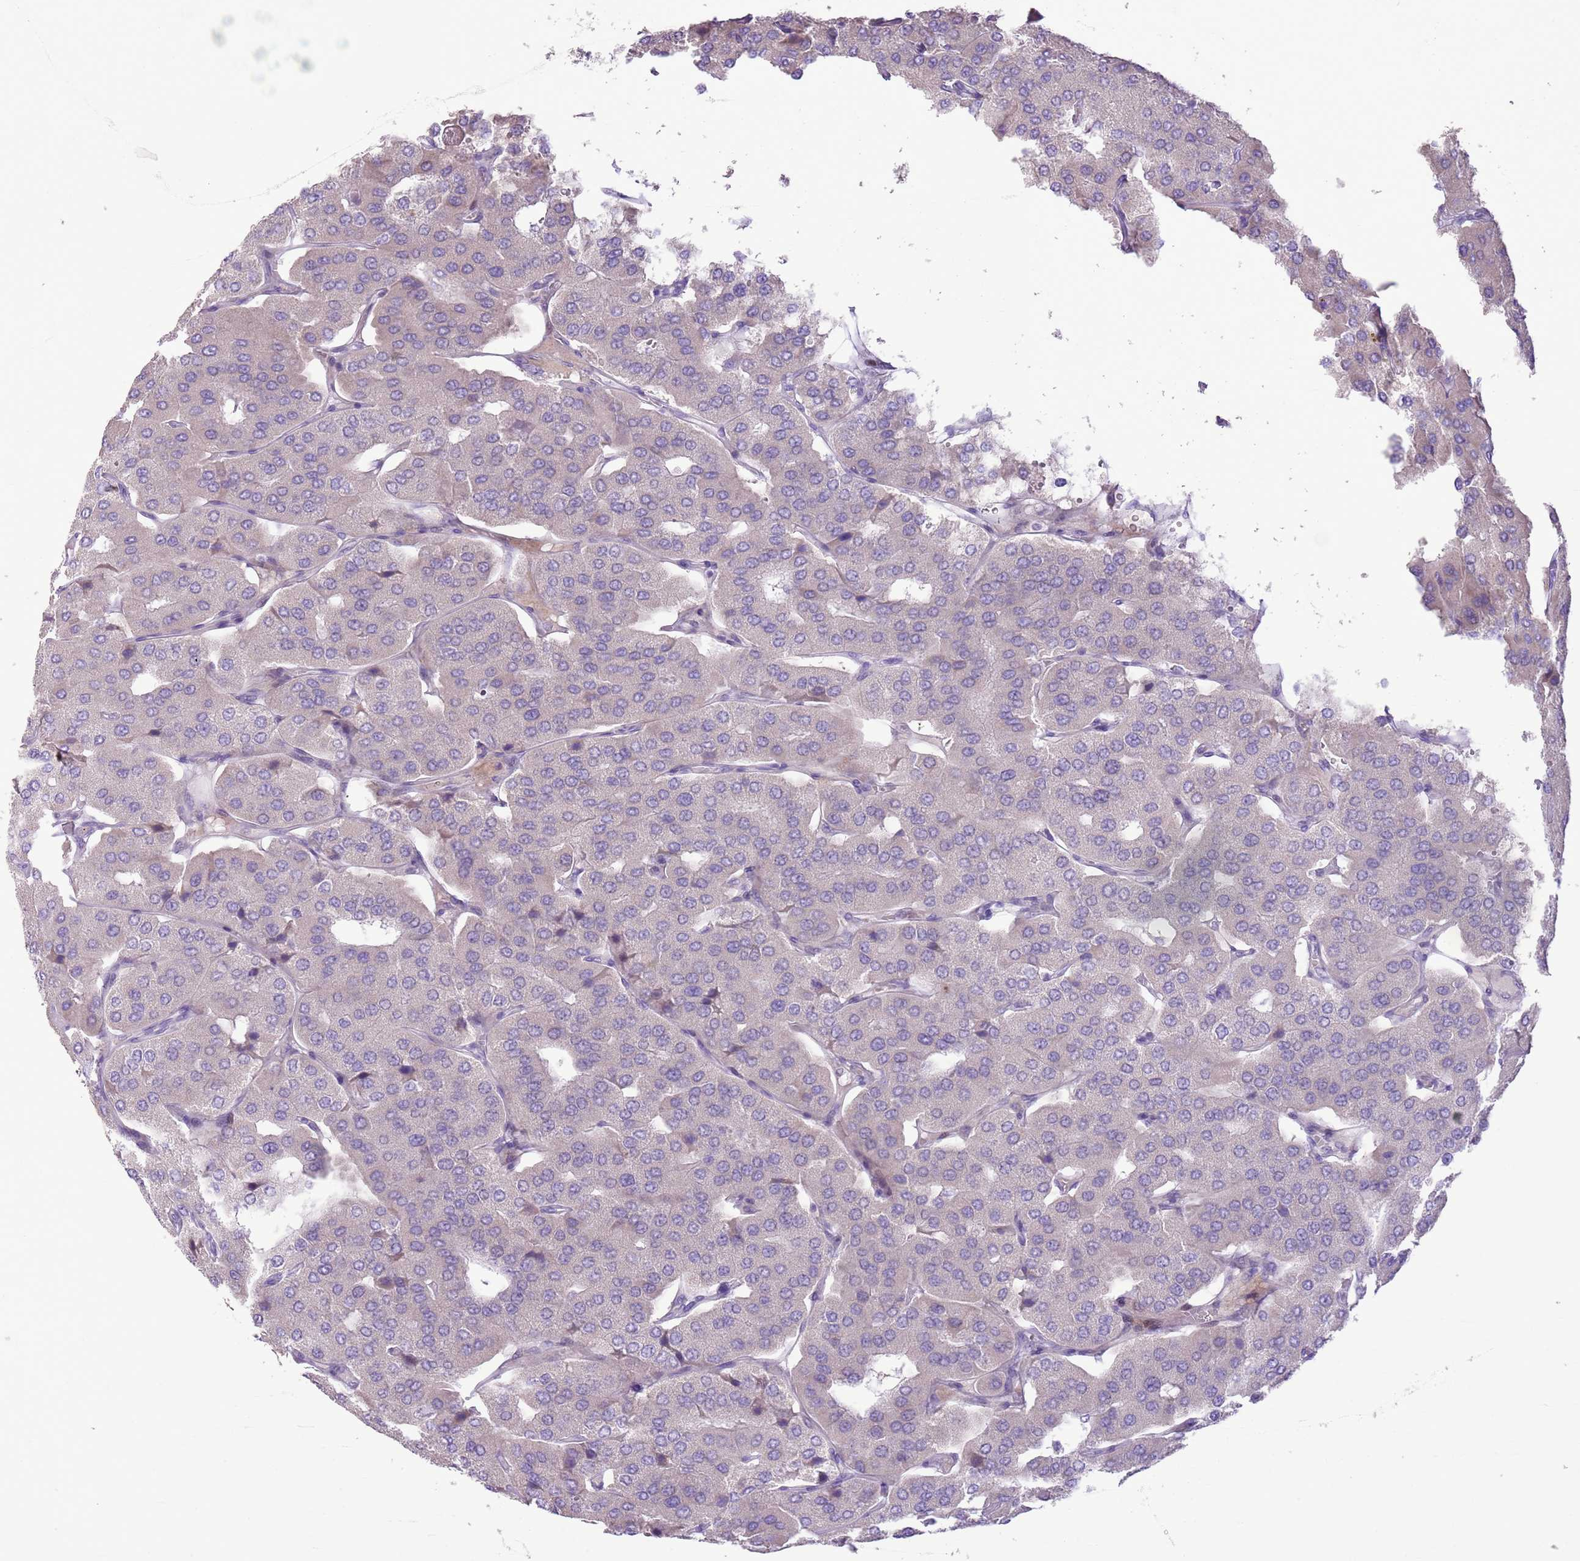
{"staining": {"intensity": "negative", "quantity": "none", "location": "none"}, "tissue": "parathyroid gland", "cell_type": "Glandular cells", "image_type": "normal", "snomed": [{"axis": "morphology", "description": "Normal tissue, NOS"}, {"axis": "morphology", "description": "Adenoma, NOS"}, {"axis": "topography", "description": "Parathyroid gland"}], "caption": "The immunohistochemistry (IHC) photomicrograph has no significant positivity in glandular cells of parathyroid gland. The staining was performed using DAB to visualize the protein expression in brown, while the nuclei were stained in blue with hematoxylin (Magnification: 20x).", "gene": "GMNN", "patient": {"sex": "female", "age": 86}}